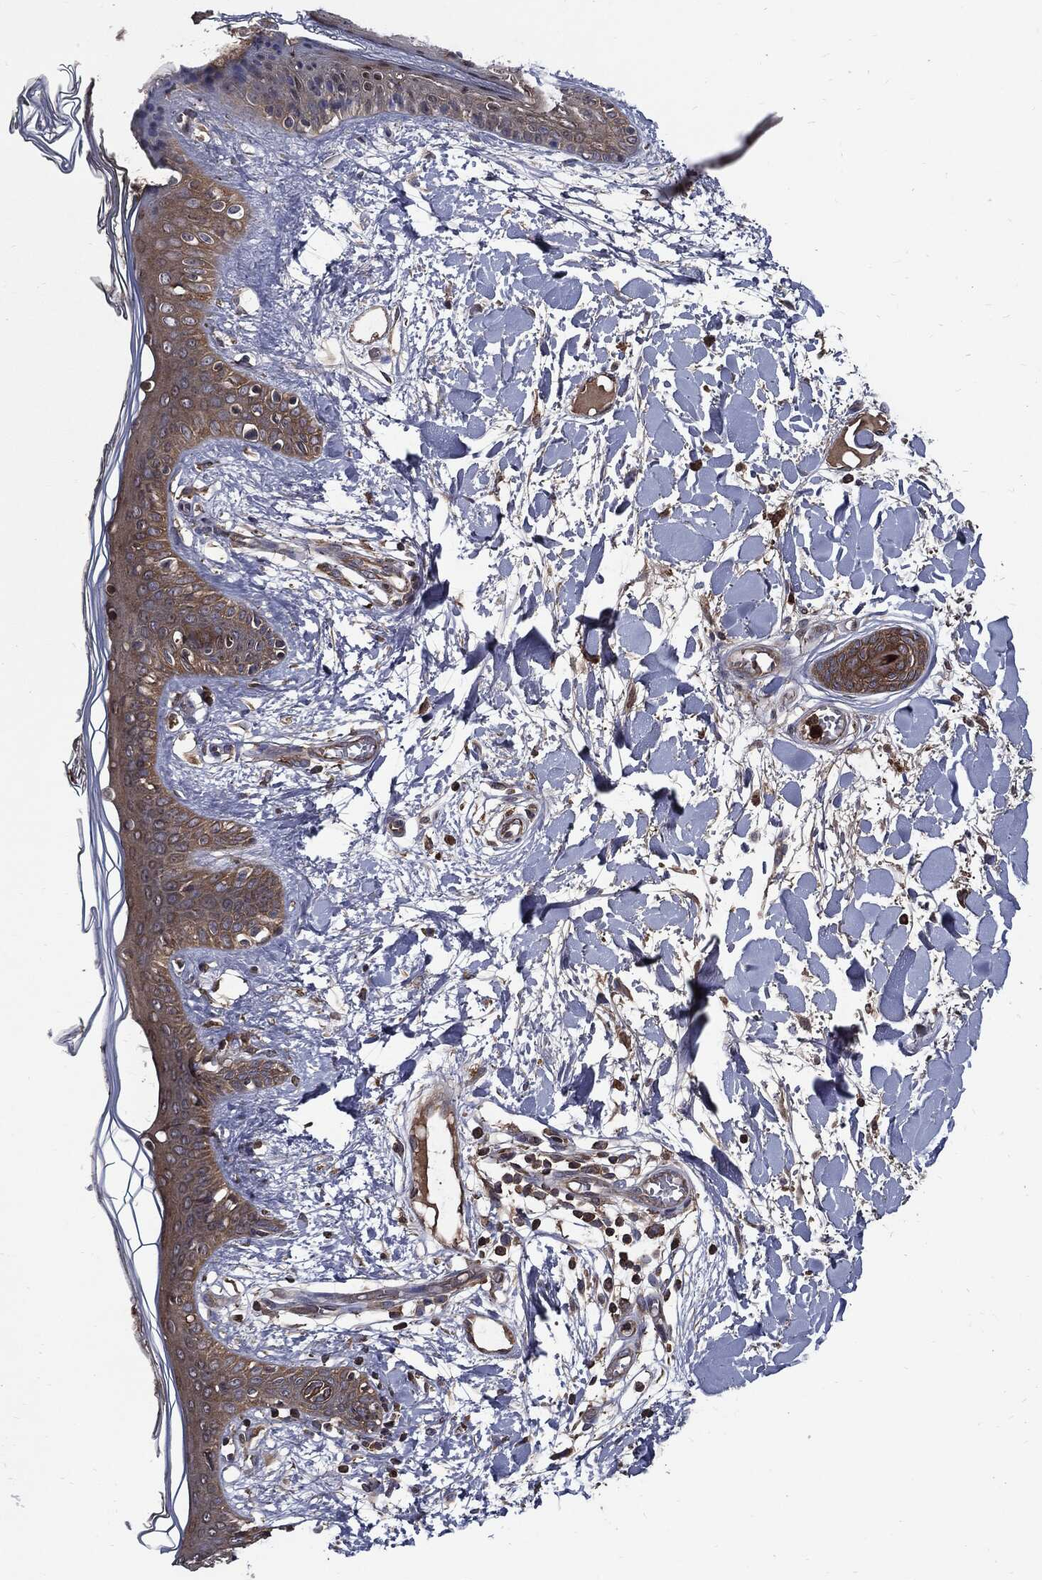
{"staining": {"intensity": "strong", "quantity": ">75%", "location": "cytoplasmic/membranous"}, "tissue": "skin", "cell_type": "Fibroblasts", "image_type": "normal", "snomed": [{"axis": "morphology", "description": "Normal tissue, NOS"}, {"axis": "topography", "description": "Skin"}], "caption": "High-power microscopy captured an immunohistochemistry (IHC) photomicrograph of benign skin, revealing strong cytoplasmic/membranous positivity in about >75% of fibroblasts.", "gene": "PDCD6IP", "patient": {"sex": "female", "age": 34}}